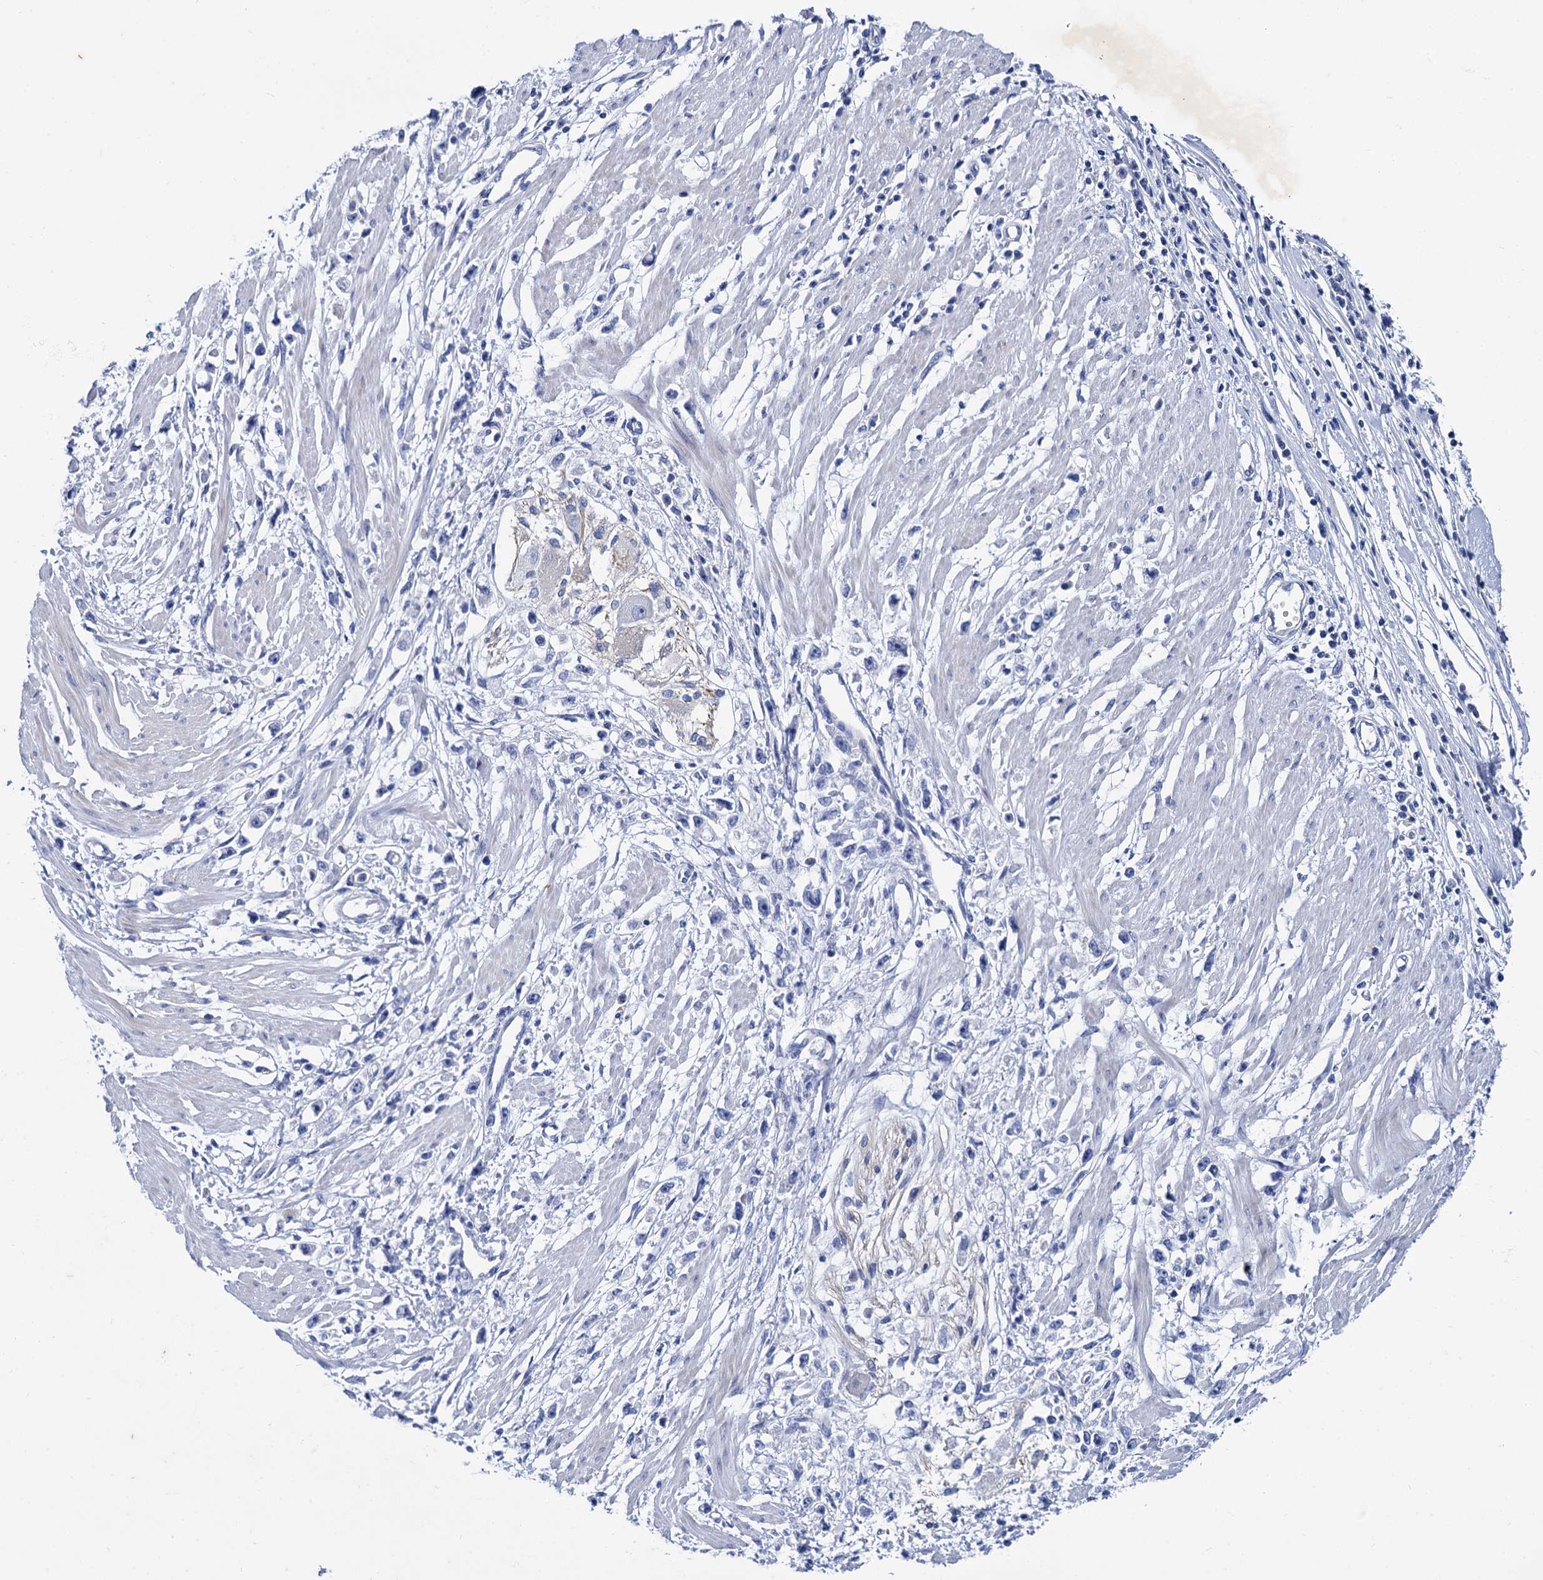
{"staining": {"intensity": "negative", "quantity": "none", "location": "none"}, "tissue": "stomach cancer", "cell_type": "Tumor cells", "image_type": "cancer", "snomed": [{"axis": "morphology", "description": "Adenocarcinoma, NOS"}, {"axis": "topography", "description": "Stomach"}], "caption": "Immunohistochemistry (IHC) histopathology image of stomach cancer stained for a protein (brown), which displays no expression in tumor cells.", "gene": "TMEM72", "patient": {"sex": "female", "age": 59}}